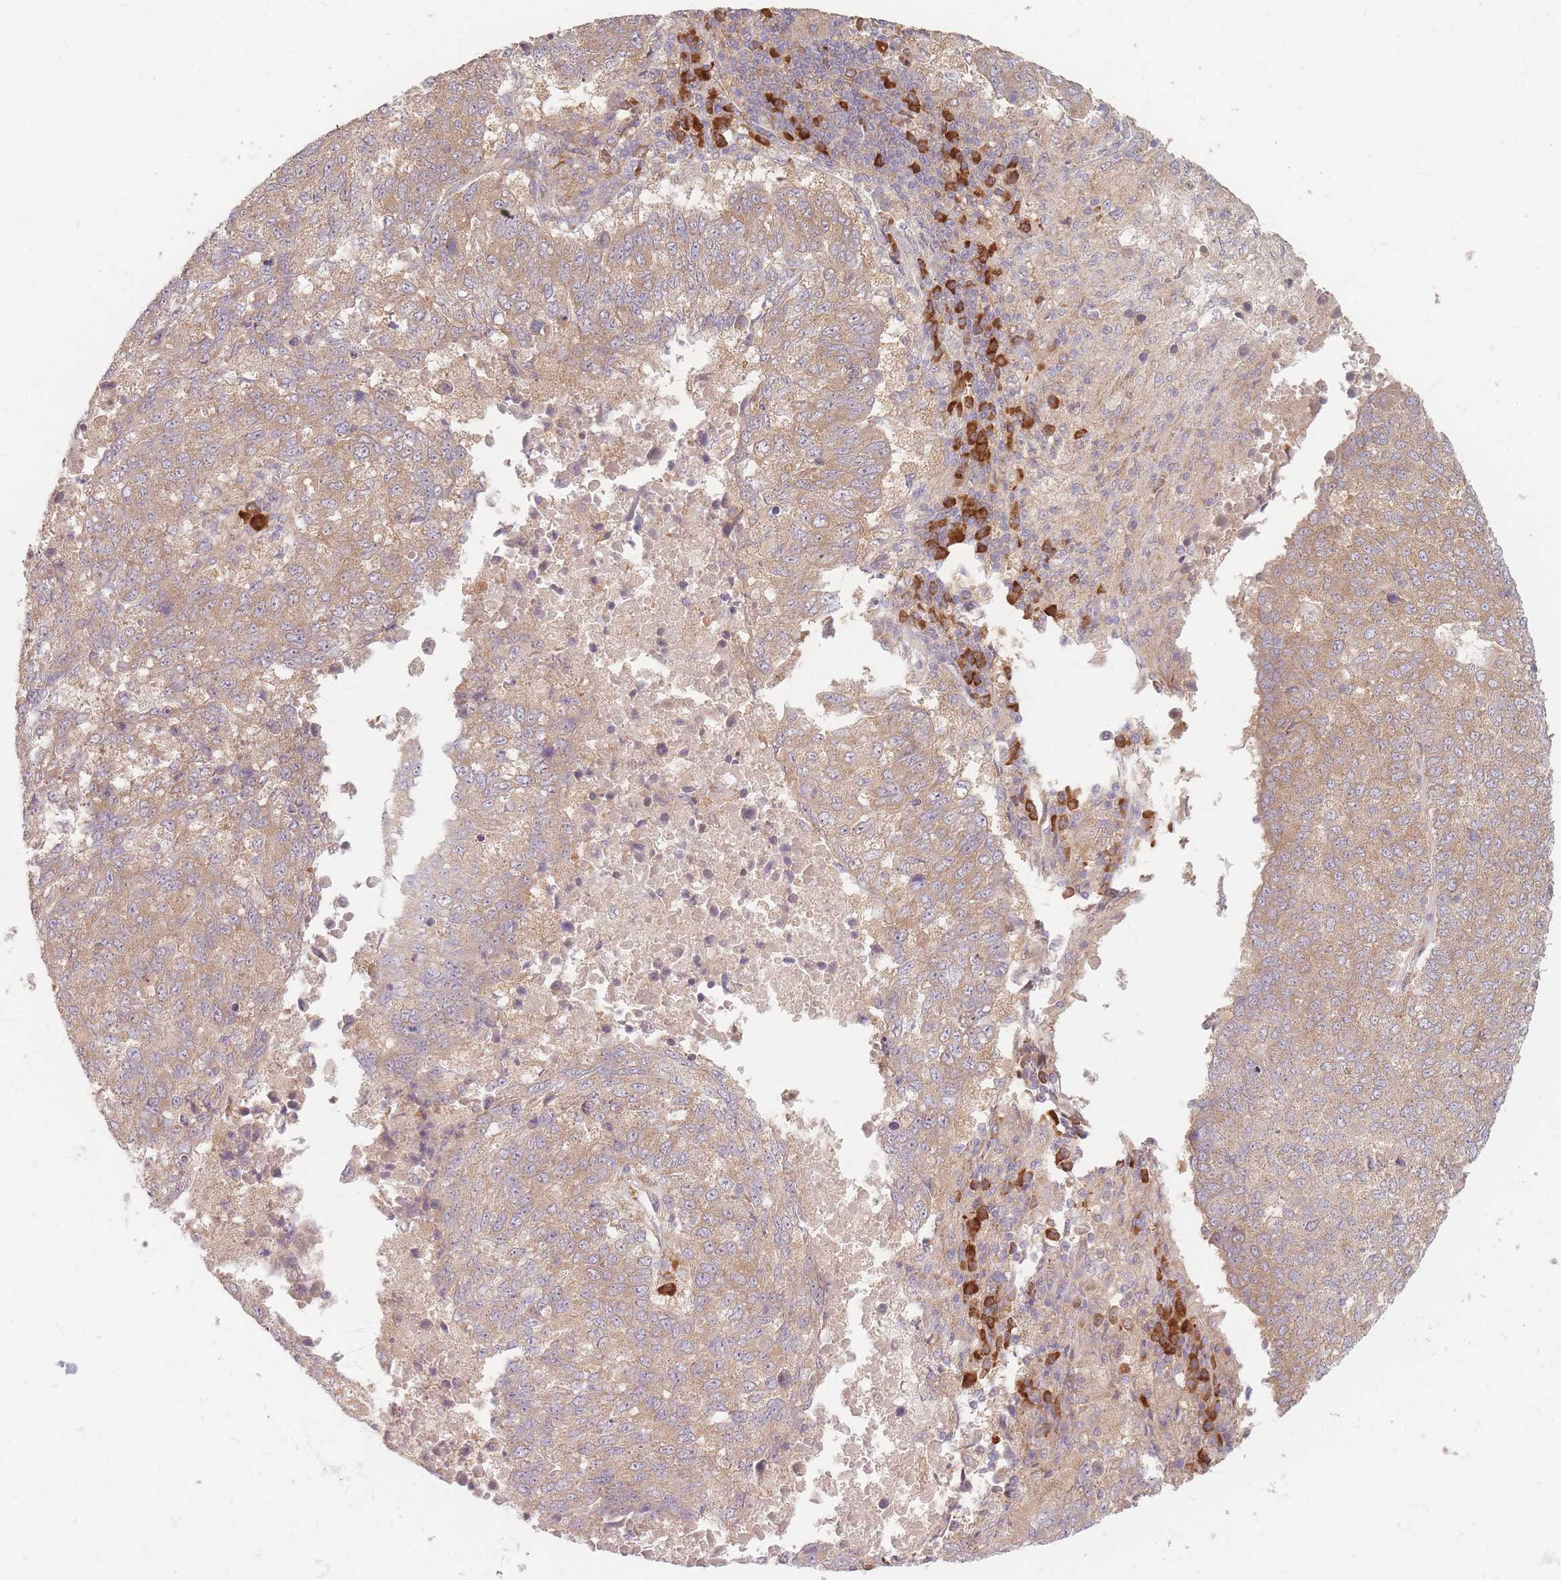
{"staining": {"intensity": "weak", "quantity": "25%-75%", "location": "cytoplasmic/membranous"}, "tissue": "lung cancer", "cell_type": "Tumor cells", "image_type": "cancer", "snomed": [{"axis": "morphology", "description": "Squamous cell carcinoma, NOS"}, {"axis": "topography", "description": "Lung"}], "caption": "Immunohistochemical staining of human lung cancer (squamous cell carcinoma) demonstrates weak cytoplasmic/membranous protein positivity in approximately 25%-75% of tumor cells.", "gene": "SMIM14", "patient": {"sex": "male", "age": 73}}